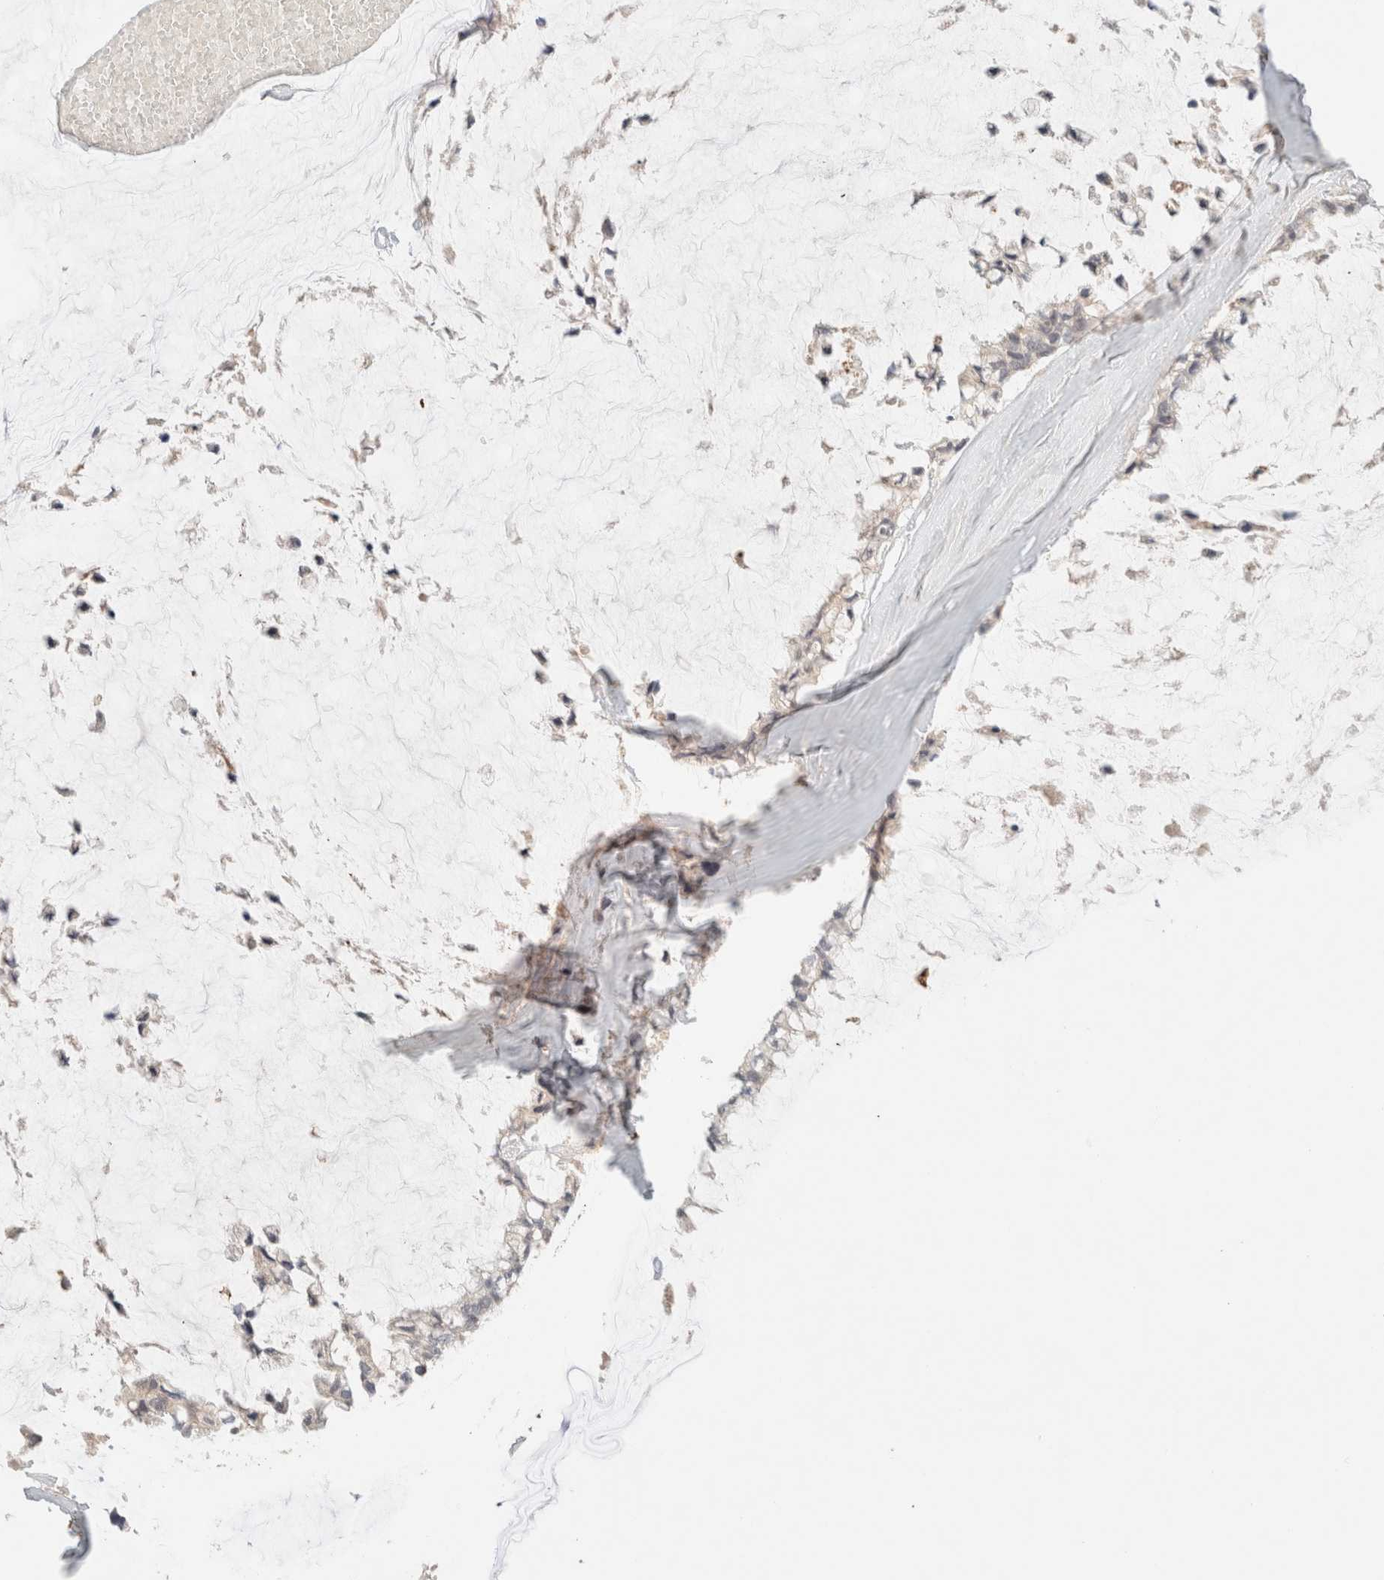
{"staining": {"intensity": "negative", "quantity": "none", "location": "none"}, "tissue": "ovarian cancer", "cell_type": "Tumor cells", "image_type": "cancer", "snomed": [{"axis": "morphology", "description": "Cystadenocarcinoma, mucinous, NOS"}, {"axis": "topography", "description": "Ovary"}], "caption": "Human ovarian mucinous cystadenocarcinoma stained for a protein using immunohistochemistry (IHC) reveals no staining in tumor cells.", "gene": "SARM1", "patient": {"sex": "female", "age": 39}}